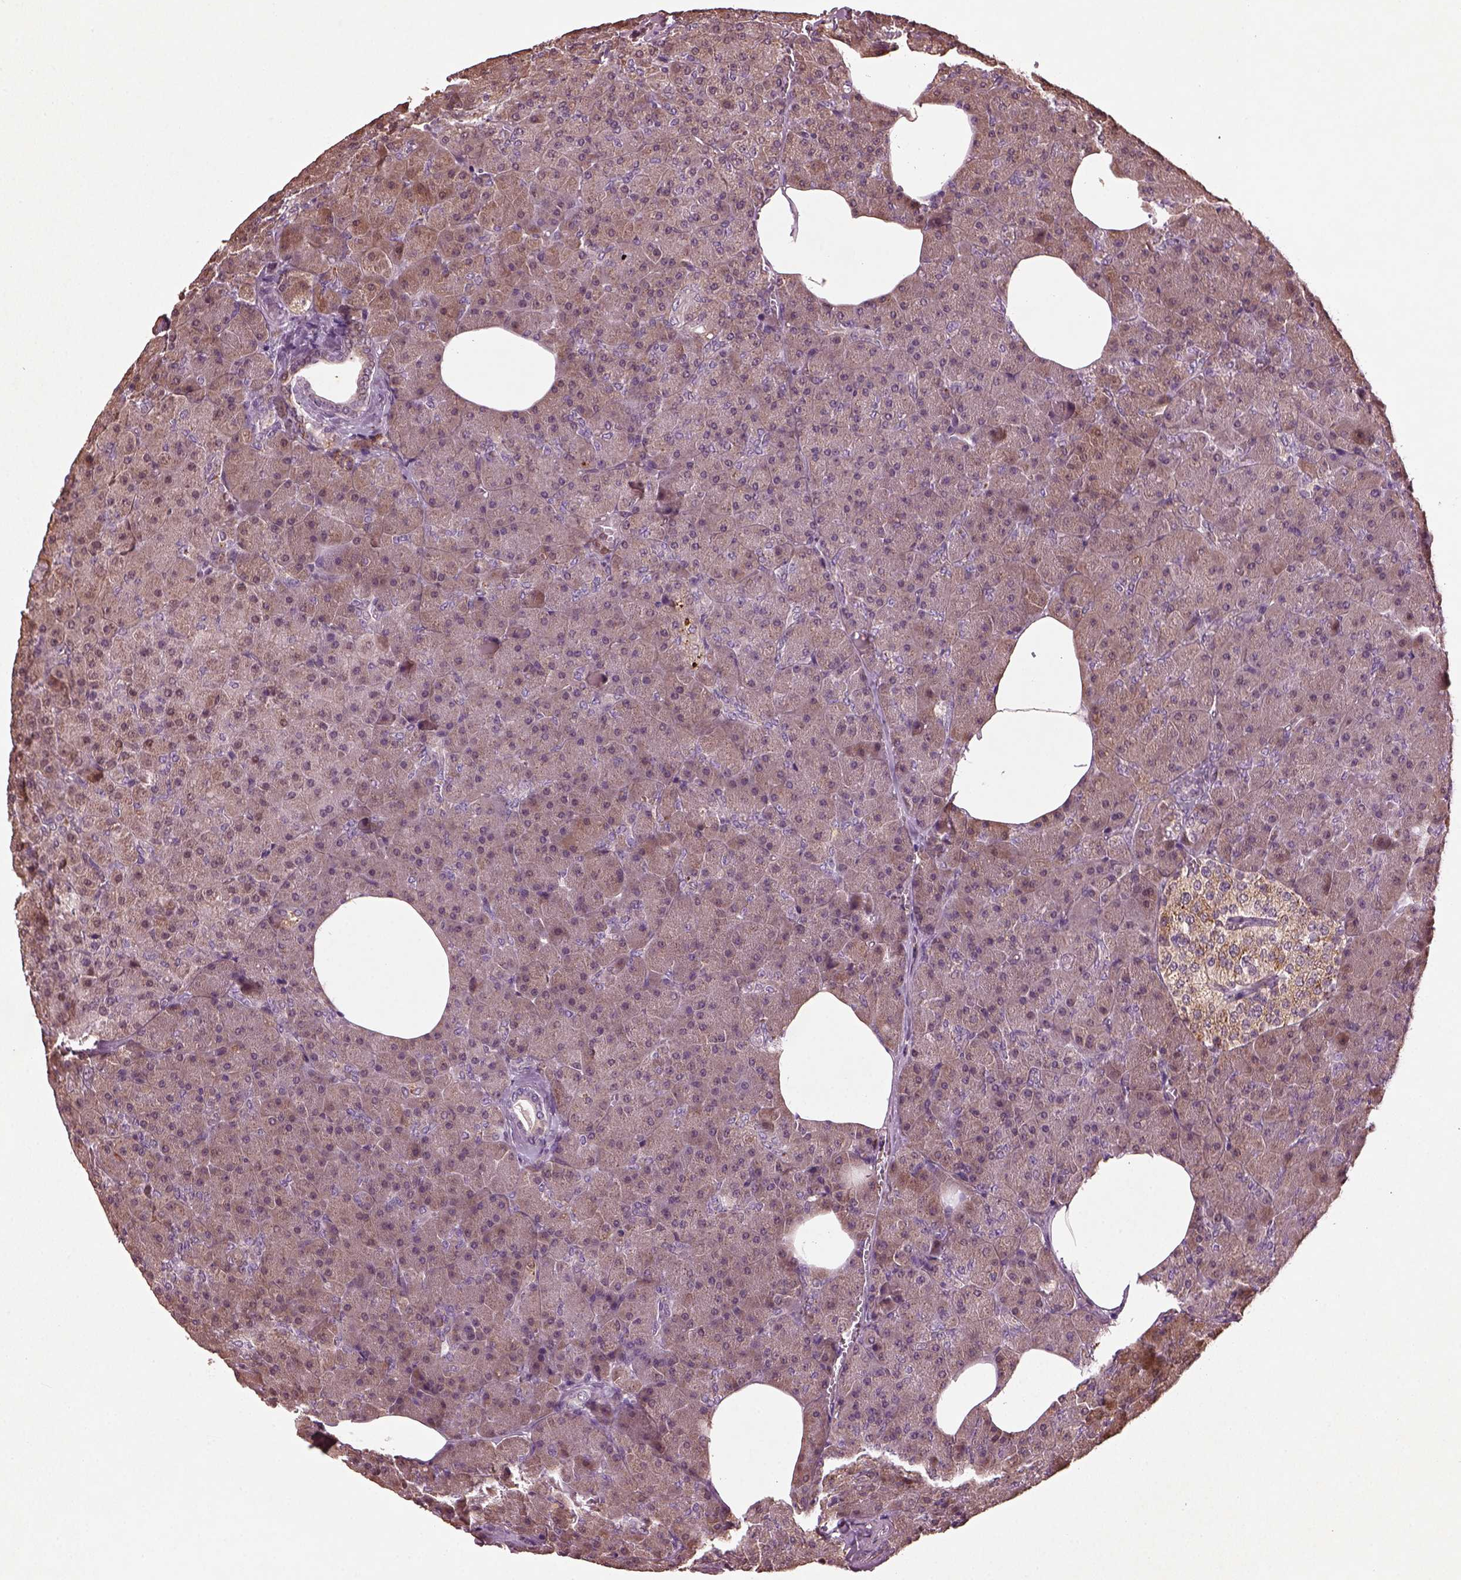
{"staining": {"intensity": "weak", "quantity": ">75%", "location": "cytoplasmic/membranous"}, "tissue": "pancreas", "cell_type": "Exocrine glandular cells", "image_type": "normal", "snomed": [{"axis": "morphology", "description": "Normal tissue, NOS"}, {"axis": "topography", "description": "Pancreas"}], "caption": "High-power microscopy captured an IHC histopathology image of normal pancreas, revealing weak cytoplasmic/membranous staining in approximately >75% of exocrine glandular cells.", "gene": "RUFY3", "patient": {"sex": "female", "age": 45}}